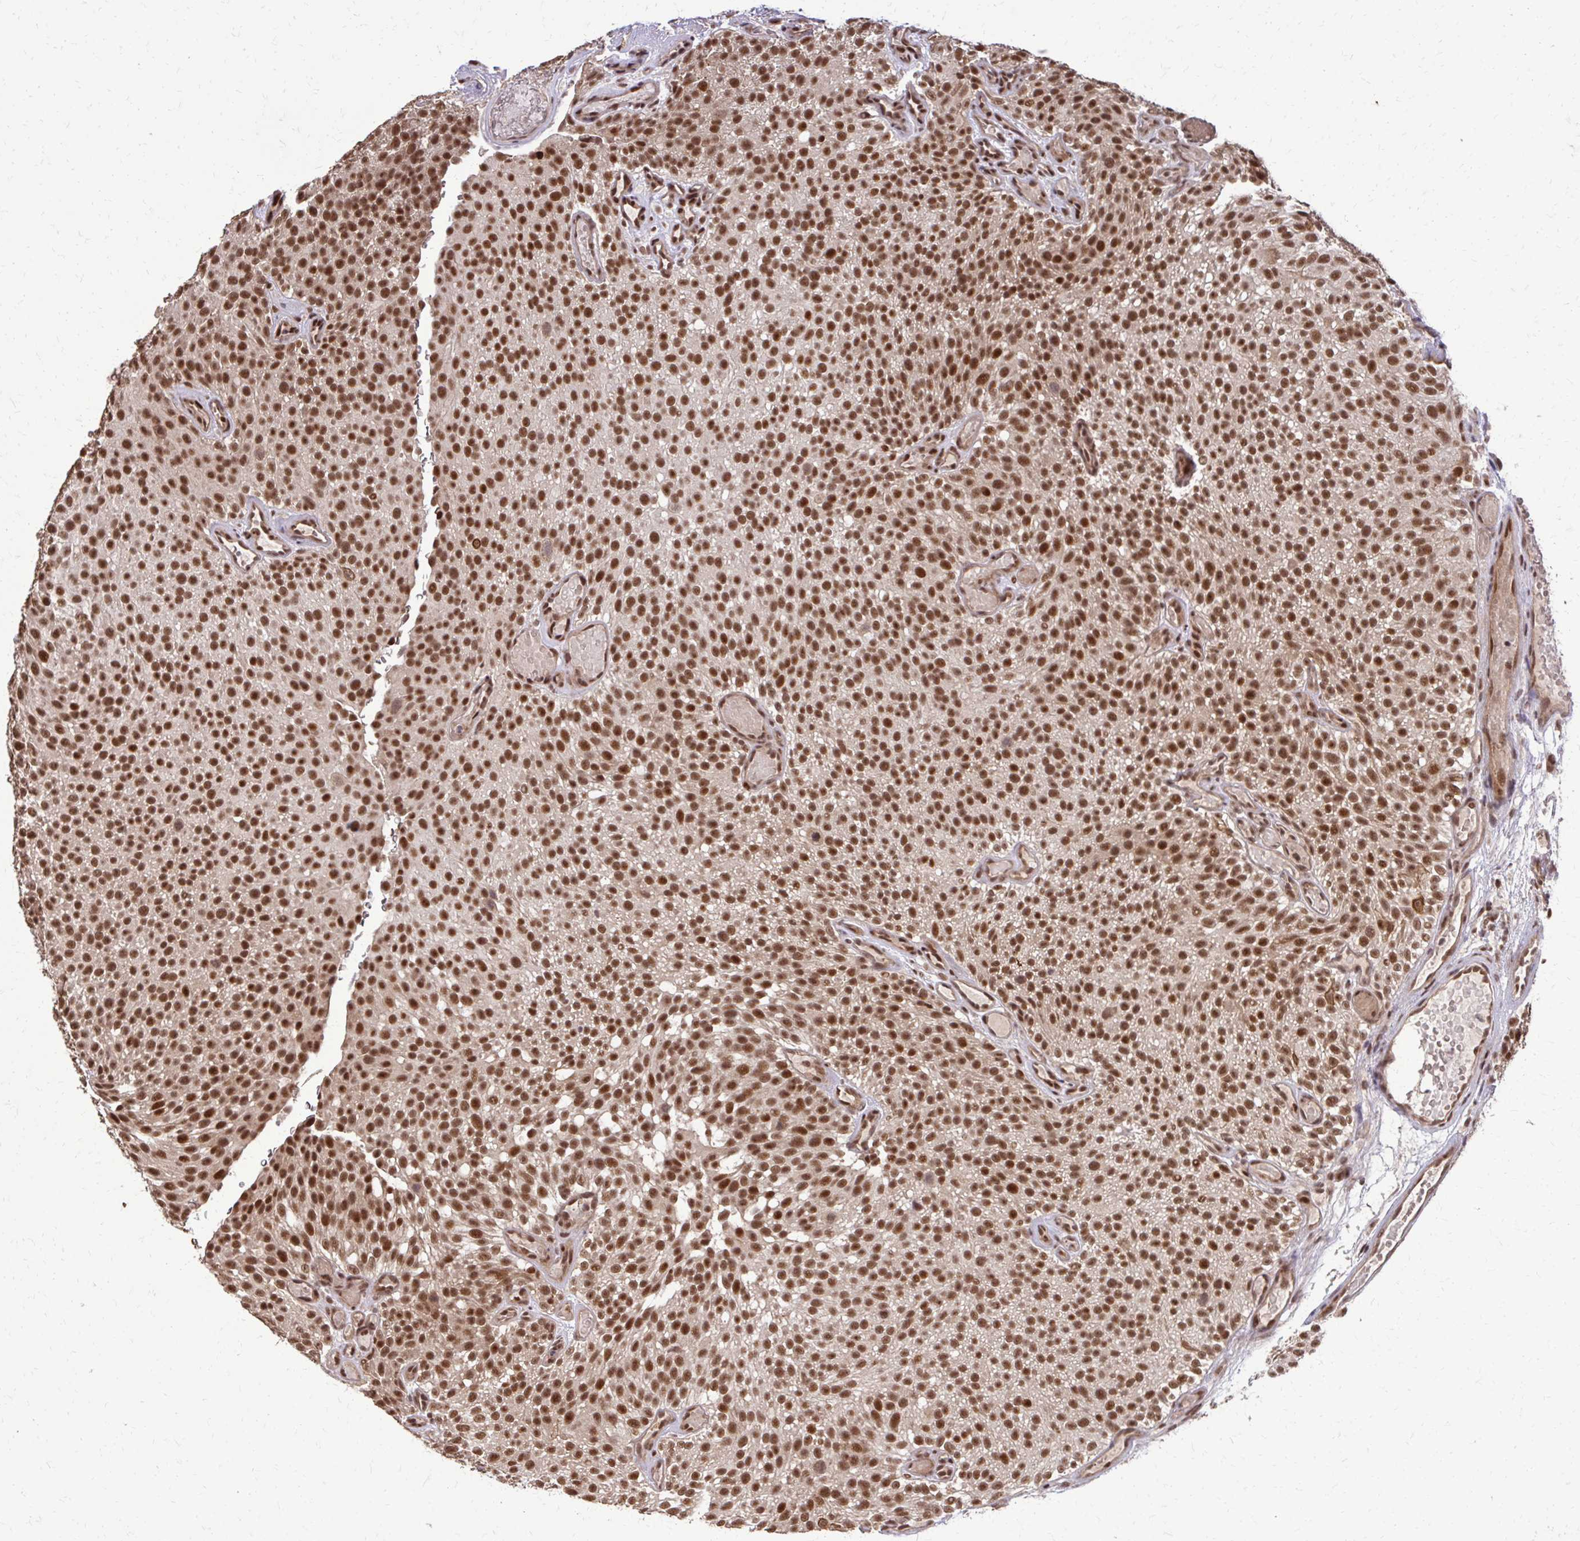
{"staining": {"intensity": "strong", "quantity": ">75%", "location": "nuclear"}, "tissue": "urothelial cancer", "cell_type": "Tumor cells", "image_type": "cancer", "snomed": [{"axis": "morphology", "description": "Urothelial carcinoma, Low grade"}, {"axis": "topography", "description": "Urinary bladder"}], "caption": "Immunohistochemistry (IHC) photomicrograph of neoplastic tissue: human urothelial carcinoma (low-grade) stained using immunohistochemistry exhibits high levels of strong protein expression localized specifically in the nuclear of tumor cells, appearing as a nuclear brown color.", "gene": "SS18", "patient": {"sex": "male", "age": 78}}